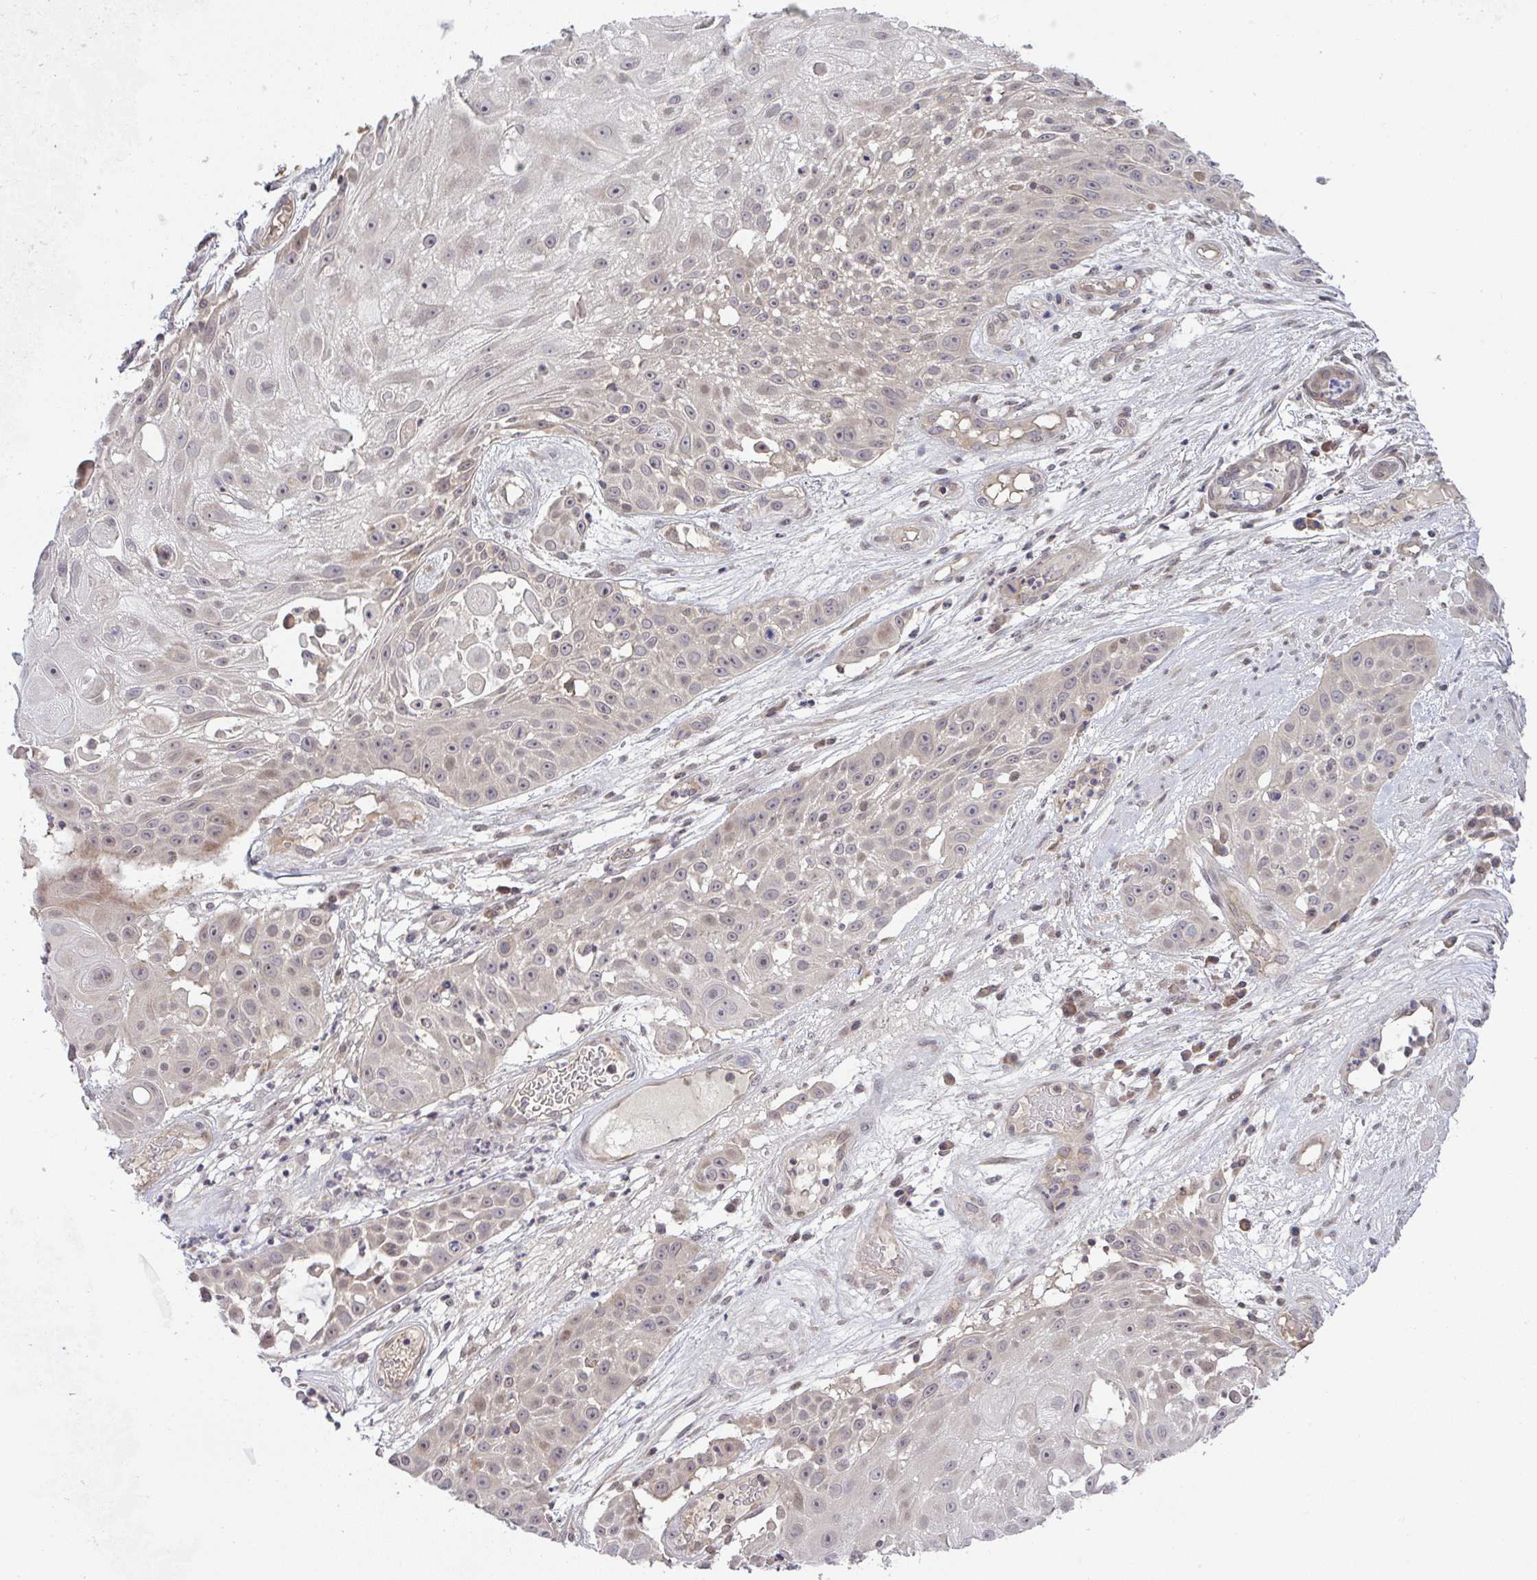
{"staining": {"intensity": "weak", "quantity": "<25%", "location": "nuclear"}, "tissue": "skin cancer", "cell_type": "Tumor cells", "image_type": "cancer", "snomed": [{"axis": "morphology", "description": "Squamous cell carcinoma, NOS"}, {"axis": "topography", "description": "Skin"}], "caption": "Tumor cells are negative for protein expression in human skin cancer (squamous cell carcinoma).", "gene": "C9orf64", "patient": {"sex": "female", "age": 86}}